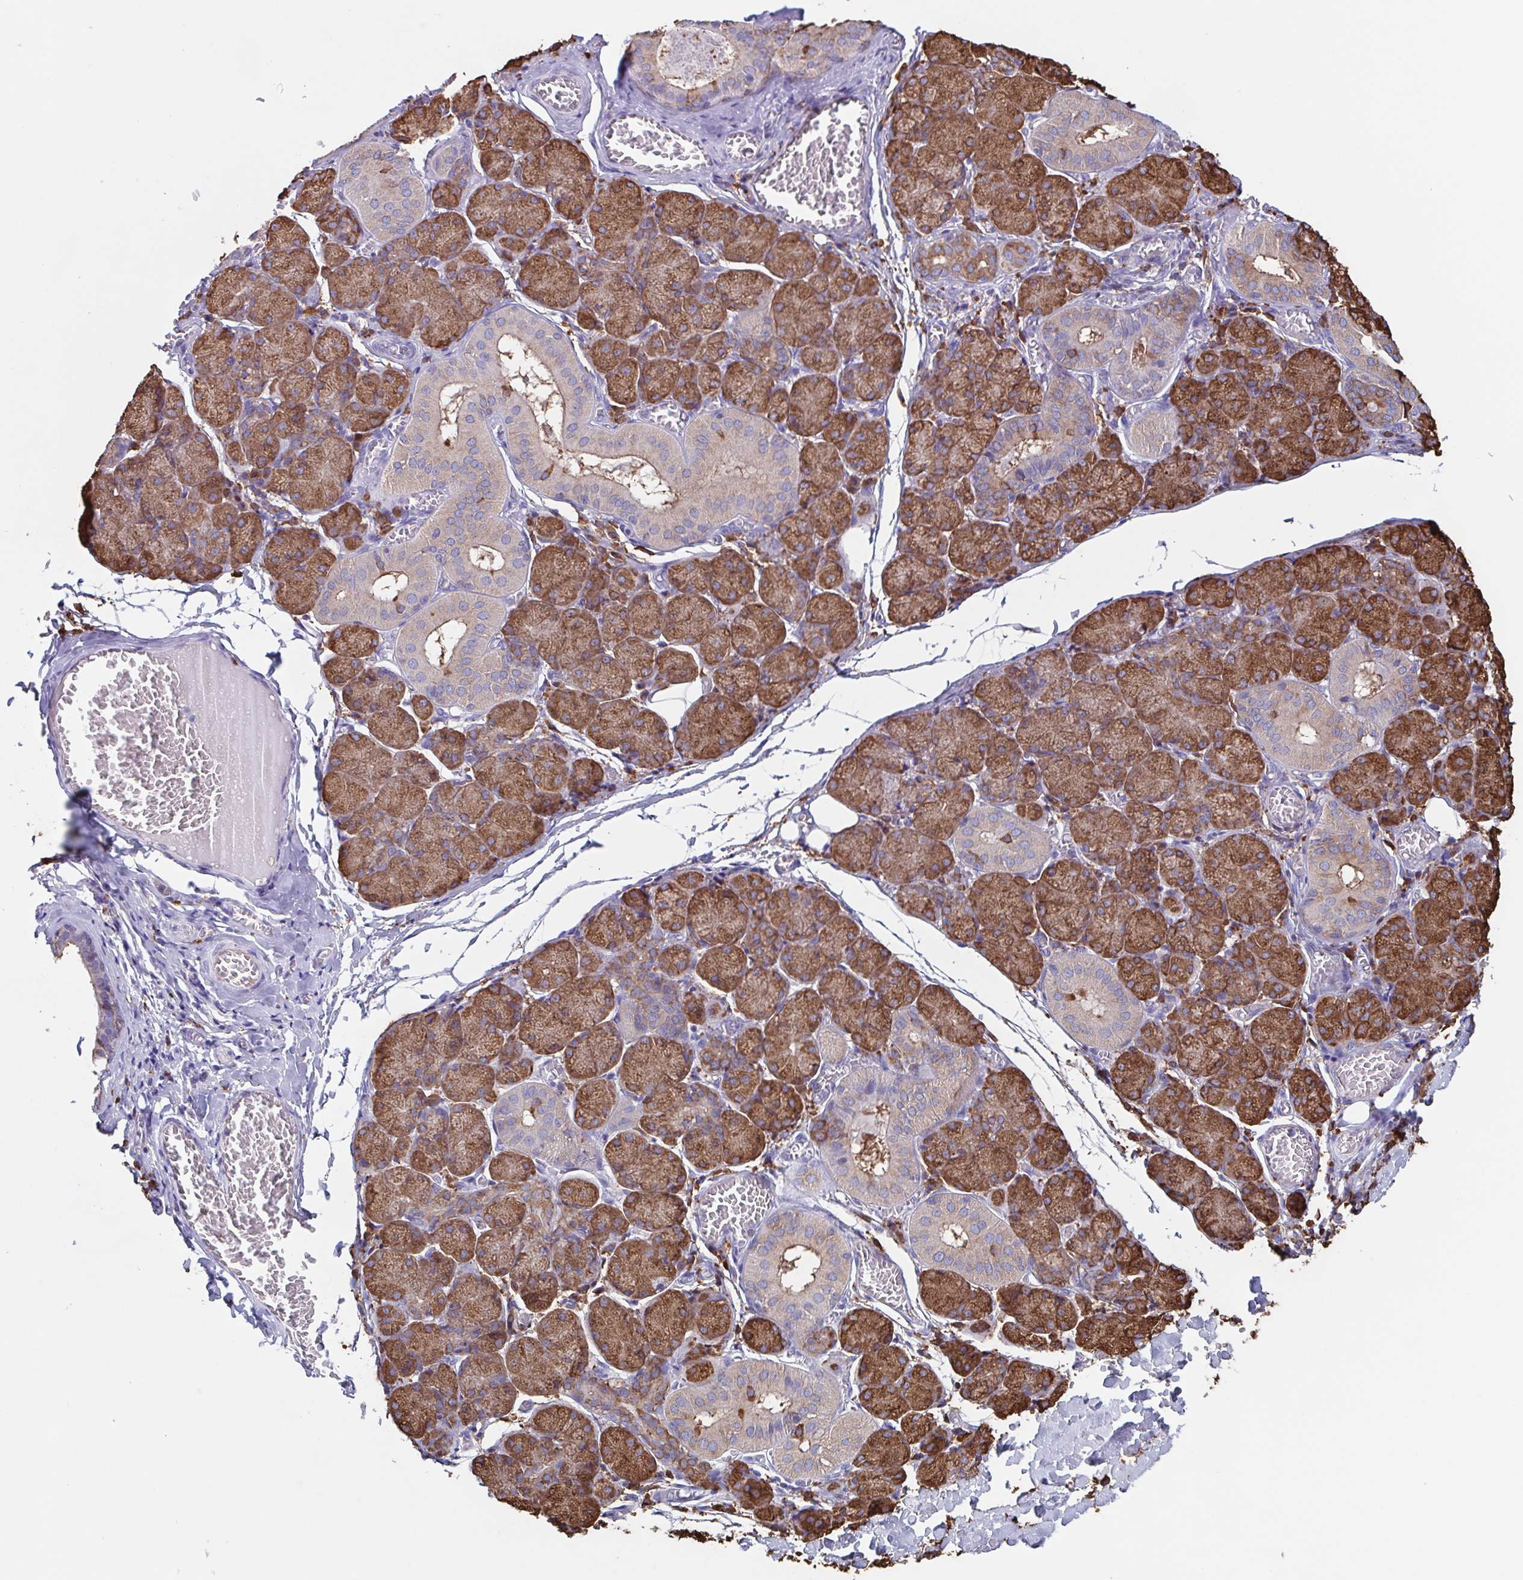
{"staining": {"intensity": "strong", "quantity": "25%-75%", "location": "cytoplasmic/membranous"}, "tissue": "salivary gland", "cell_type": "Glandular cells", "image_type": "normal", "snomed": [{"axis": "morphology", "description": "Normal tissue, NOS"}, {"axis": "topography", "description": "Salivary gland"}], "caption": "This micrograph demonstrates IHC staining of normal human salivary gland, with high strong cytoplasmic/membranous positivity in approximately 25%-75% of glandular cells.", "gene": "TPD52", "patient": {"sex": "female", "age": 24}}